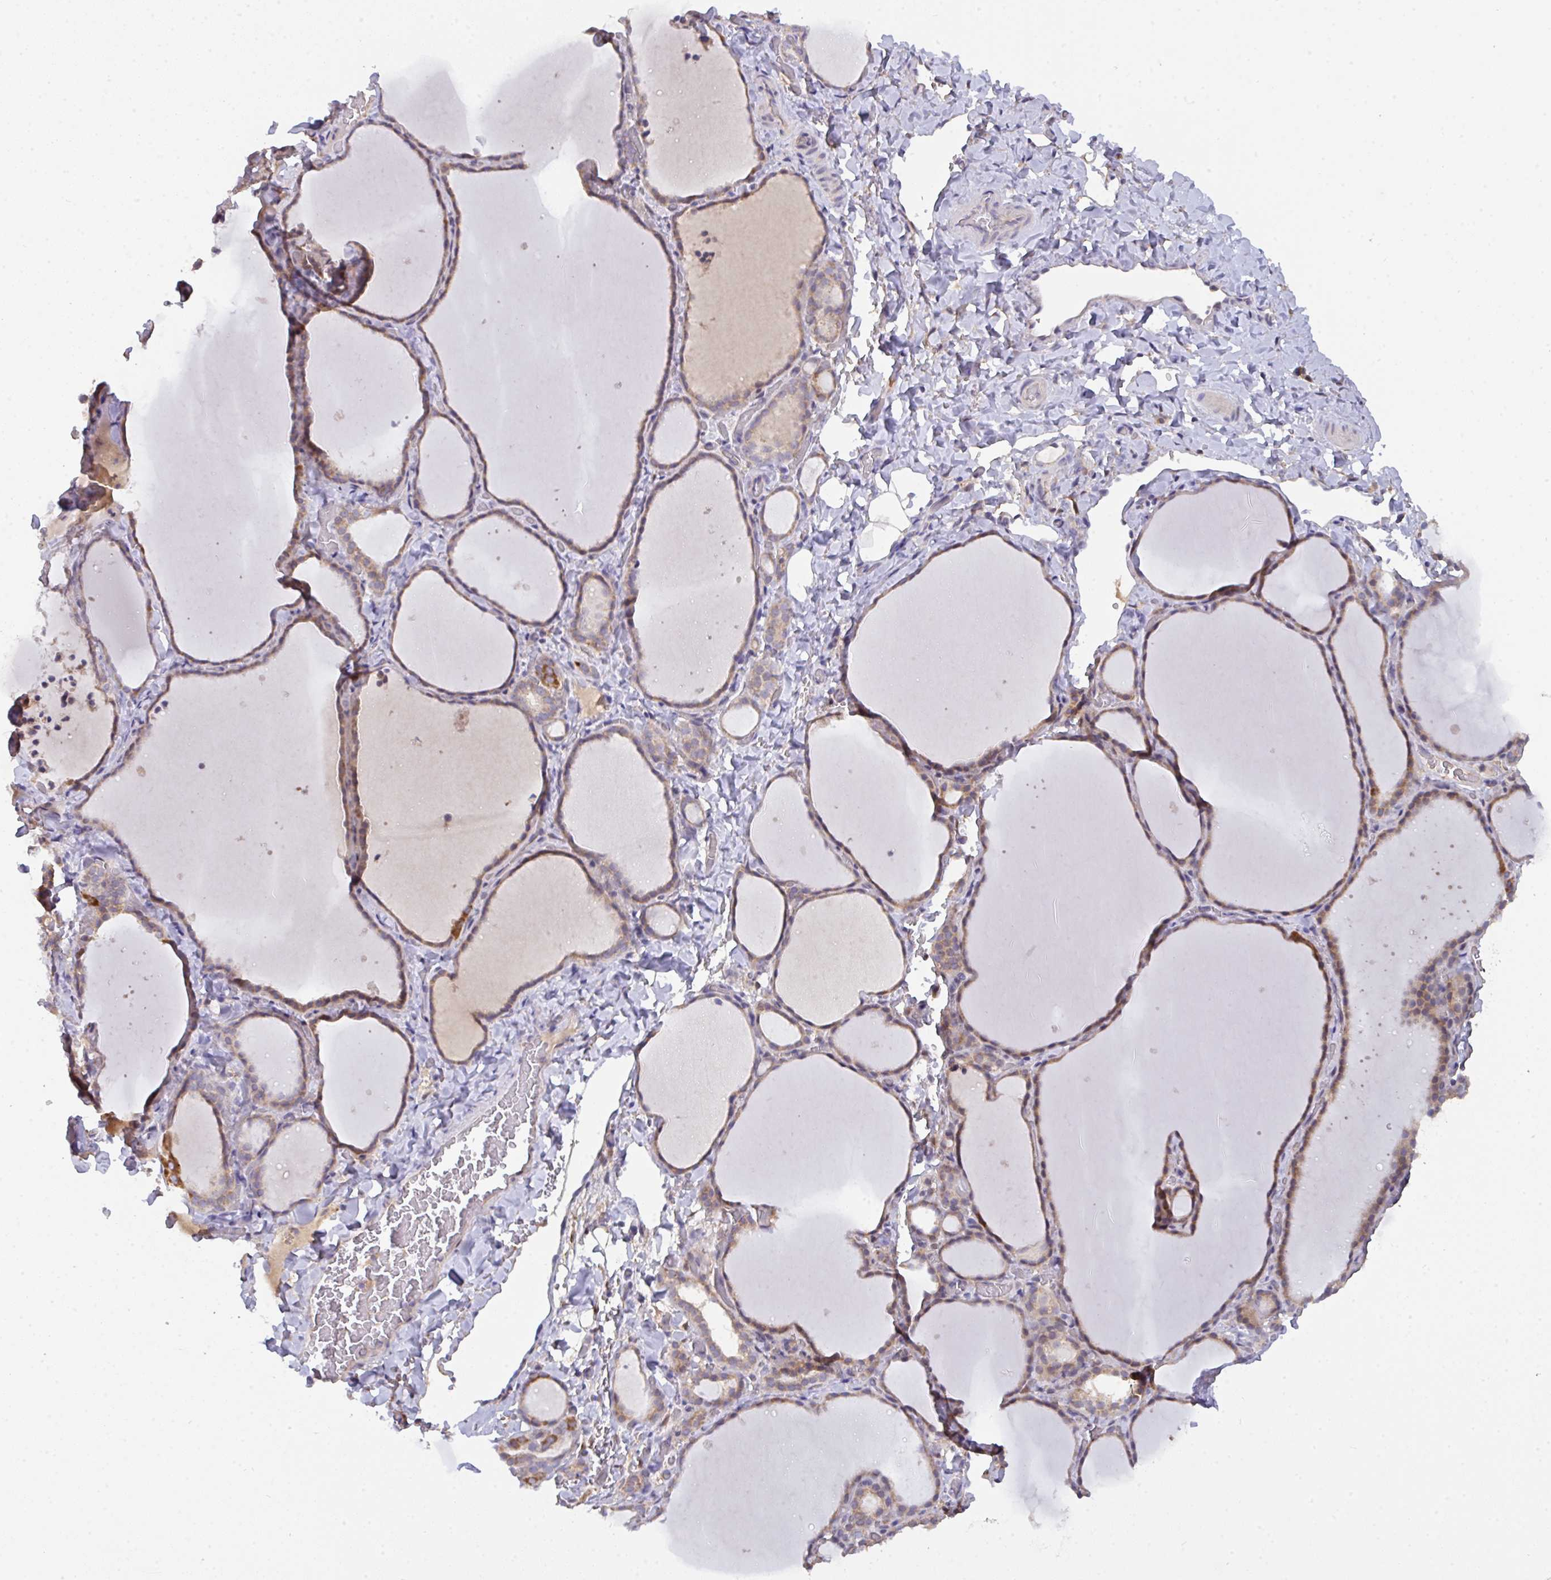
{"staining": {"intensity": "moderate", "quantity": ">75%", "location": "cytoplasmic/membranous"}, "tissue": "thyroid gland", "cell_type": "Glandular cells", "image_type": "normal", "snomed": [{"axis": "morphology", "description": "Normal tissue, NOS"}, {"axis": "topography", "description": "Thyroid gland"}], "caption": "Benign thyroid gland was stained to show a protein in brown. There is medium levels of moderate cytoplasmic/membranous staining in about >75% of glandular cells. The staining was performed using DAB (3,3'-diaminobenzidine) to visualize the protein expression in brown, while the nuclei were stained in blue with hematoxylin (Magnification: 20x).", "gene": "L3HYPDH", "patient": {"sex": "female", "age": 22}}